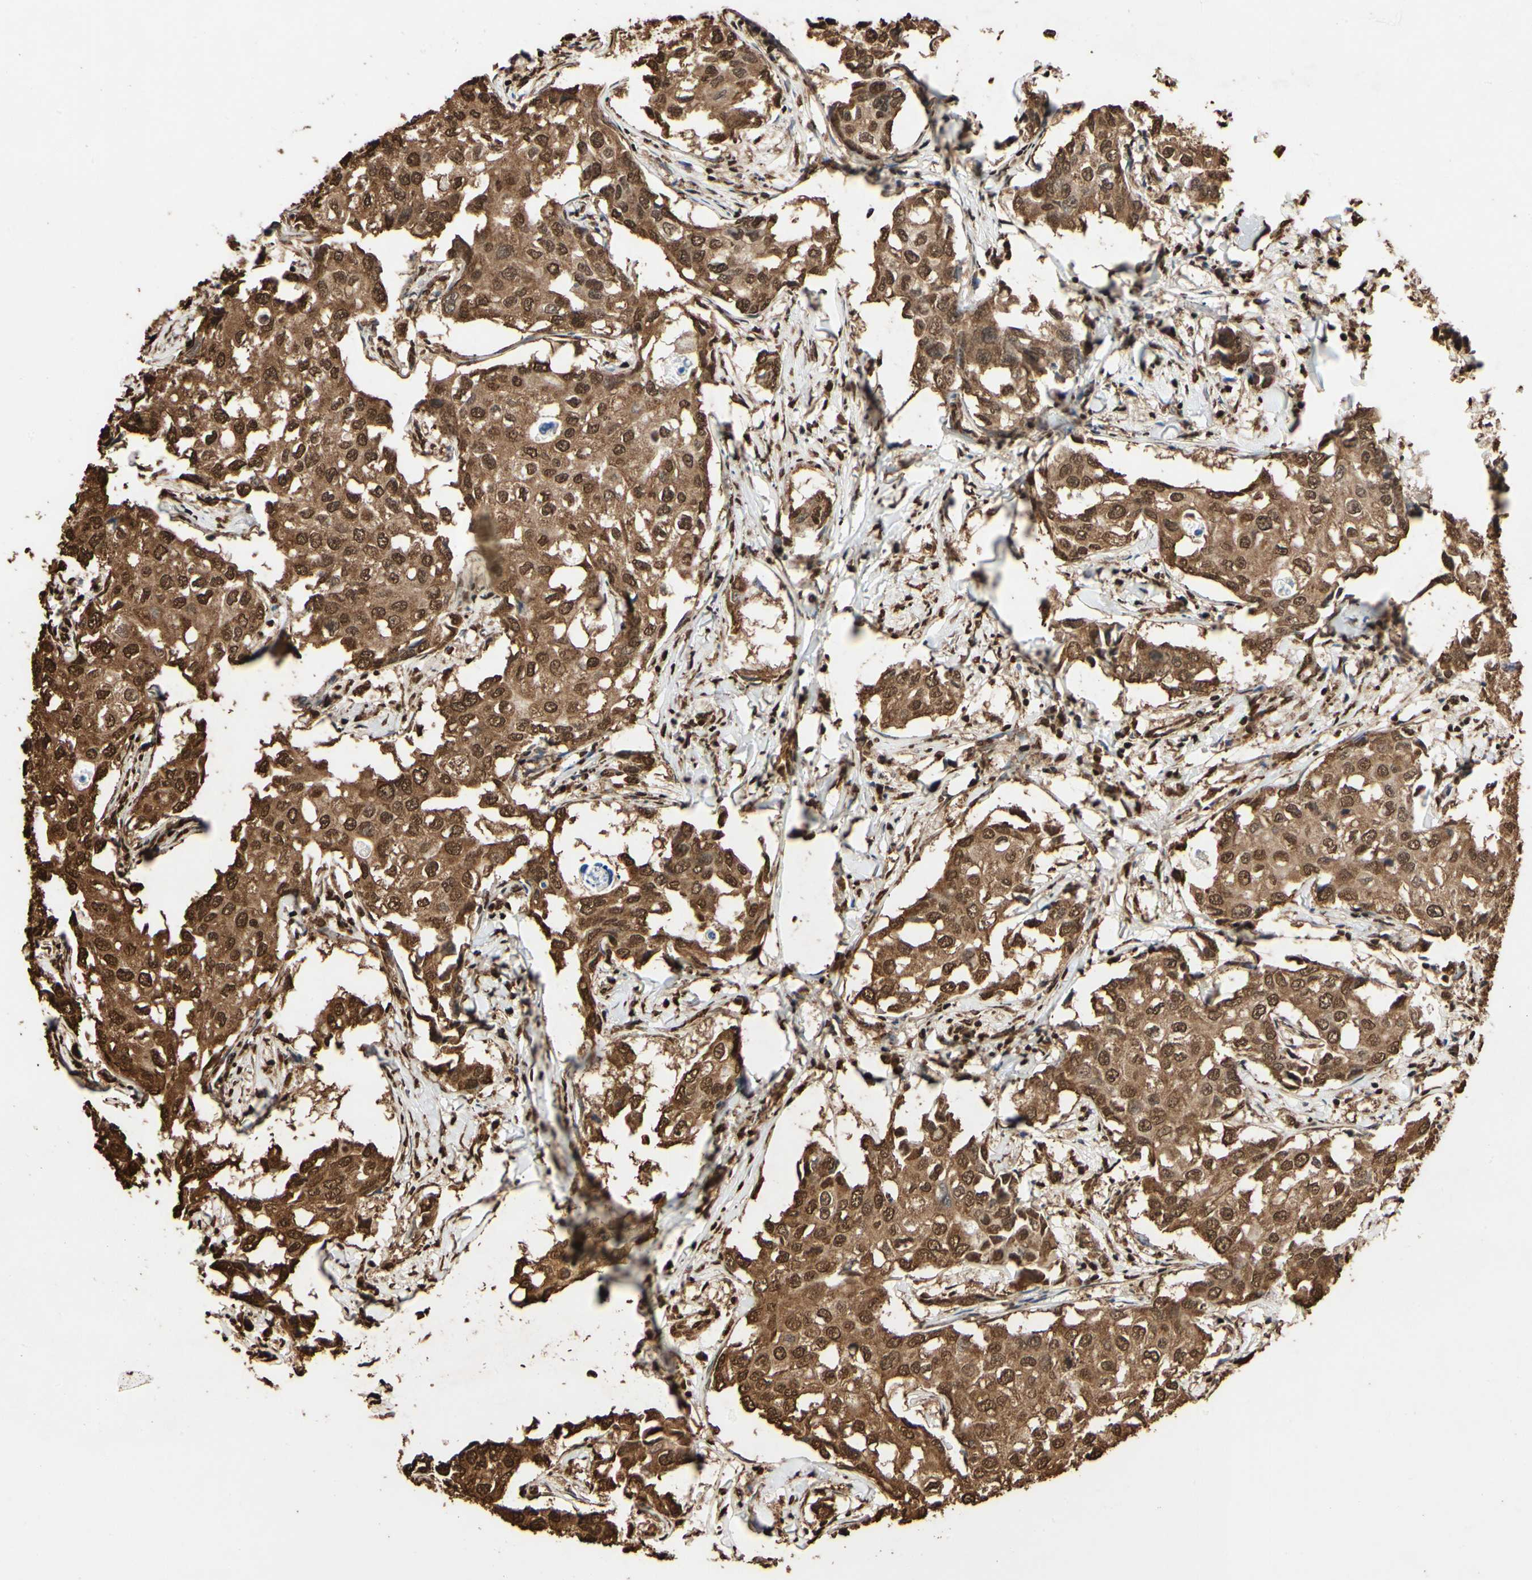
{"staining": {"intensity": "strong", "quantity": ">75%", "location": "cytoplasmic/membranous,nuclear"}, "tissue": "breast cancer", "cell_type": "Tumor cells", "image_type": "cancer", "snomed": [{"axis": "morphology", "description": "Duct carcinoma"}, {"axis": "topography", "description": "Breast"}], "caption": "A brown stain highlights strong cytoplasmic/membranous and nuclear positivity of a protein in human breast intraductal carcinoma tumor cells. (DAB IHC, brown staining for protein, blue staining for nuclei).", "gene": "HNRNPK", "patient": {"sex": "female", "age": 27}}